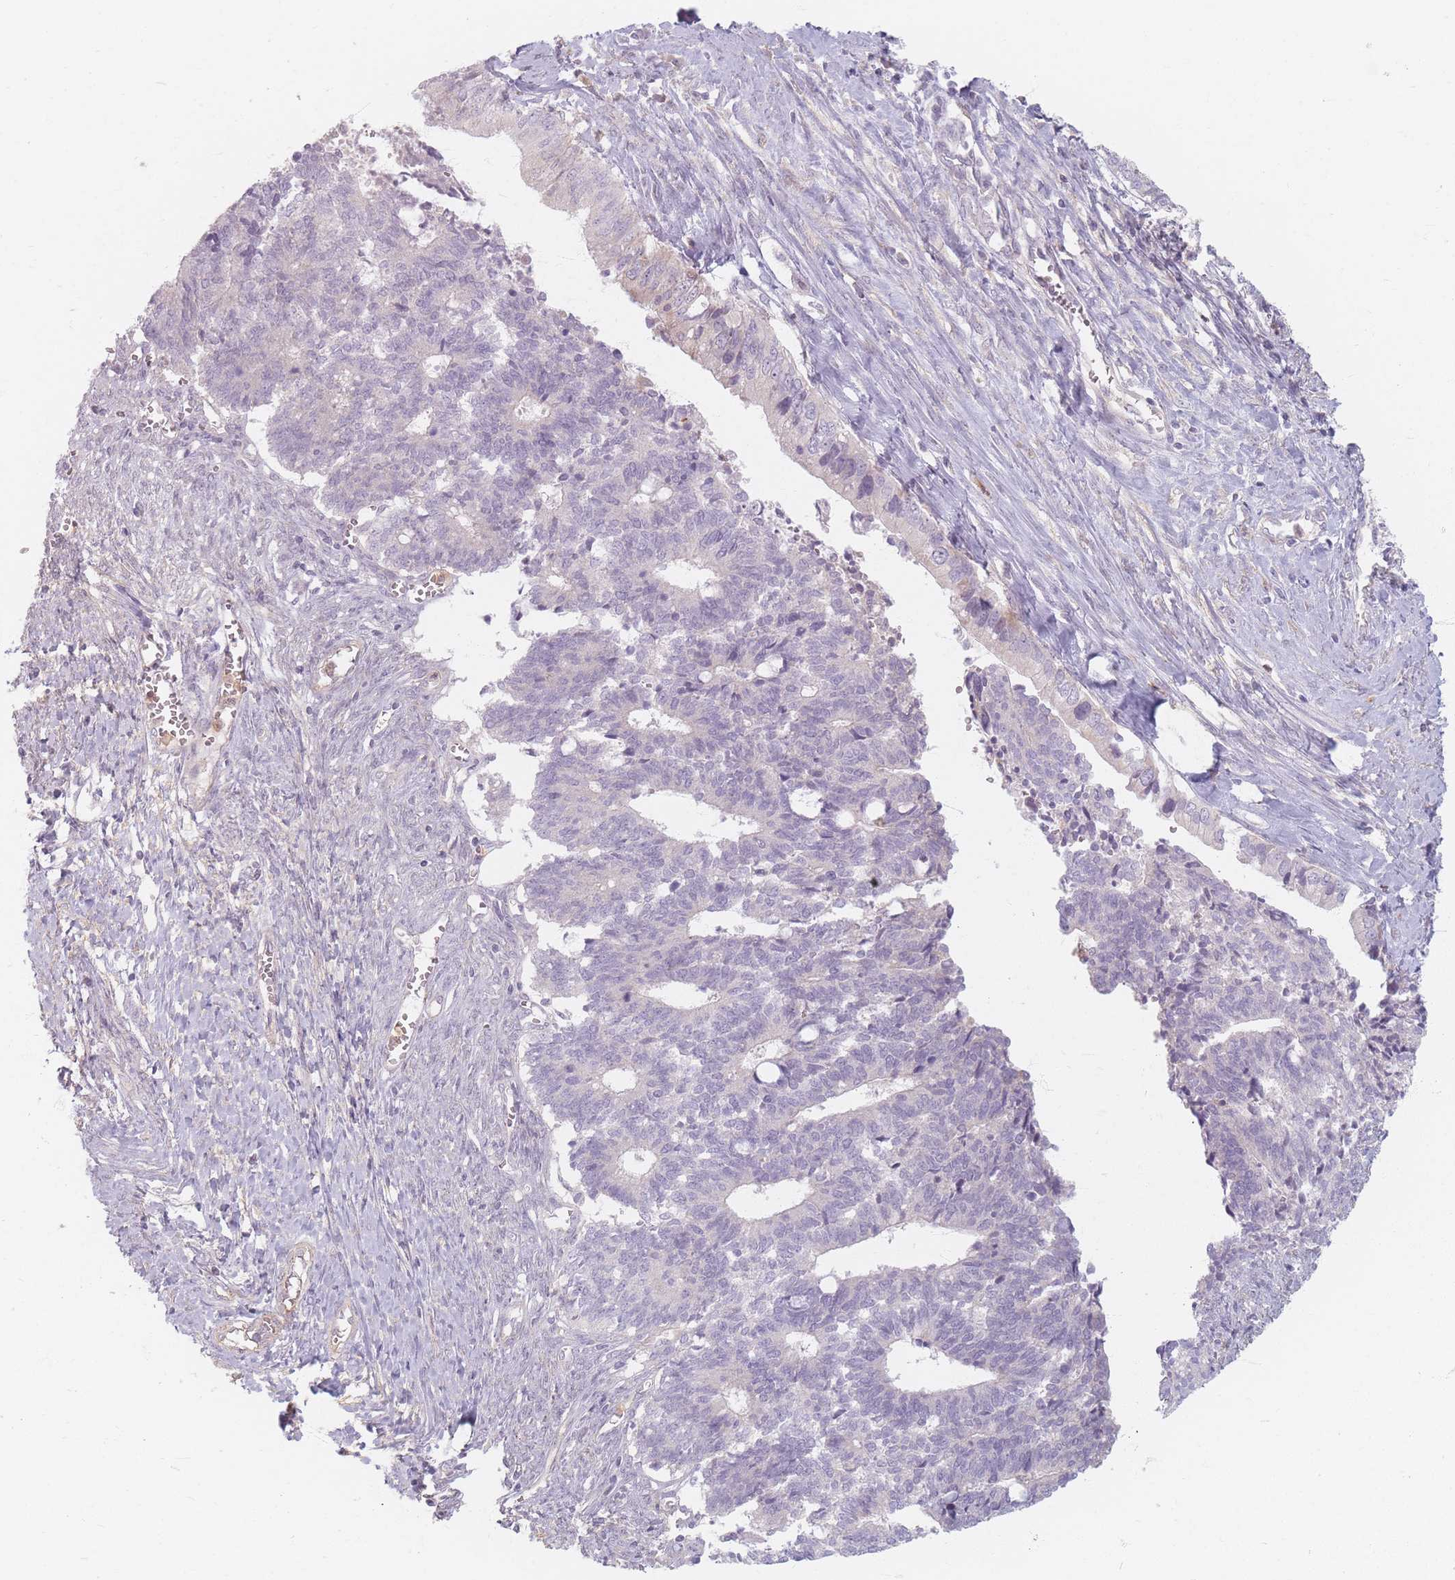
{"staining": {"intensity": "weak", "quantity": "<25%", "location": "cytoplasmic/membranous"}, "tissue": "cervical cancer", "cell_type": "Tumor cells", "image_type": "cancer", "snomed": [{"axis": "morphology", "description": "Adenocarcinoma, NOS"}, {"axis": "topography", "description": "Cervix"}], "caption": "This is an immunohistochemistry (IHC) image of human adenocarcinoma (cervical). There is no staining in tumor cells.", "gene": "CHCHD7", "patient": {"sex": "female", "age": 44}}